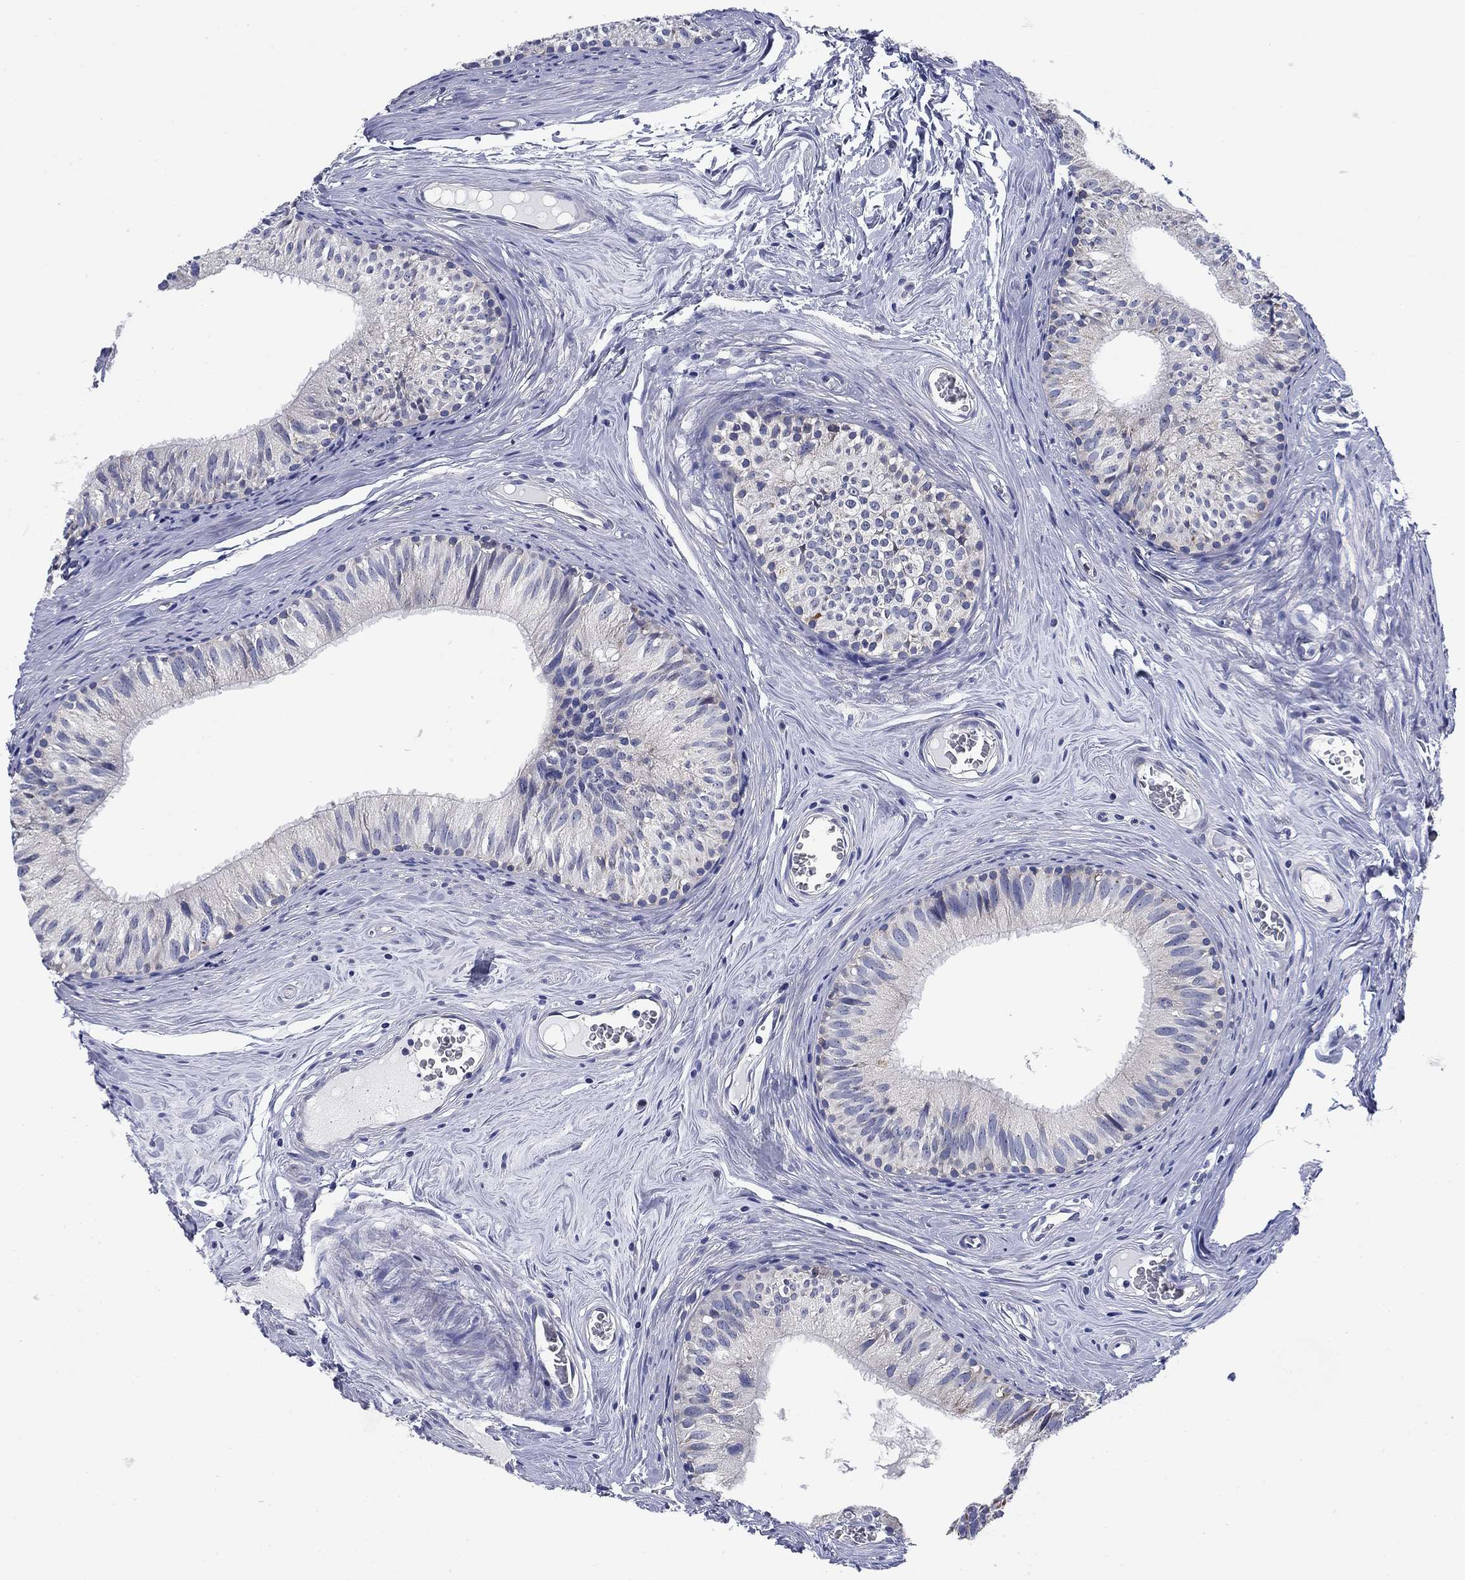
{"staining": {"intensity": "negative", "quantity": "none", "location": "none"}, "tissue": "epididymis", "cell_type": "Glandular cells", "image_type": "normal", "snomed": [{"axis": "morphology", "description": "Normal tissue, NOS"}, {"axis": "topography", "description": "Epididymis"}], "caption": "Immunohistochemistry (IHC) photomicrograph of unremarkable epididymis stained for a protein (brown), which exhibits no positivity in glandular cells.", "gene": "NACAD", "patient": {"sex": "male", "age": 52}}